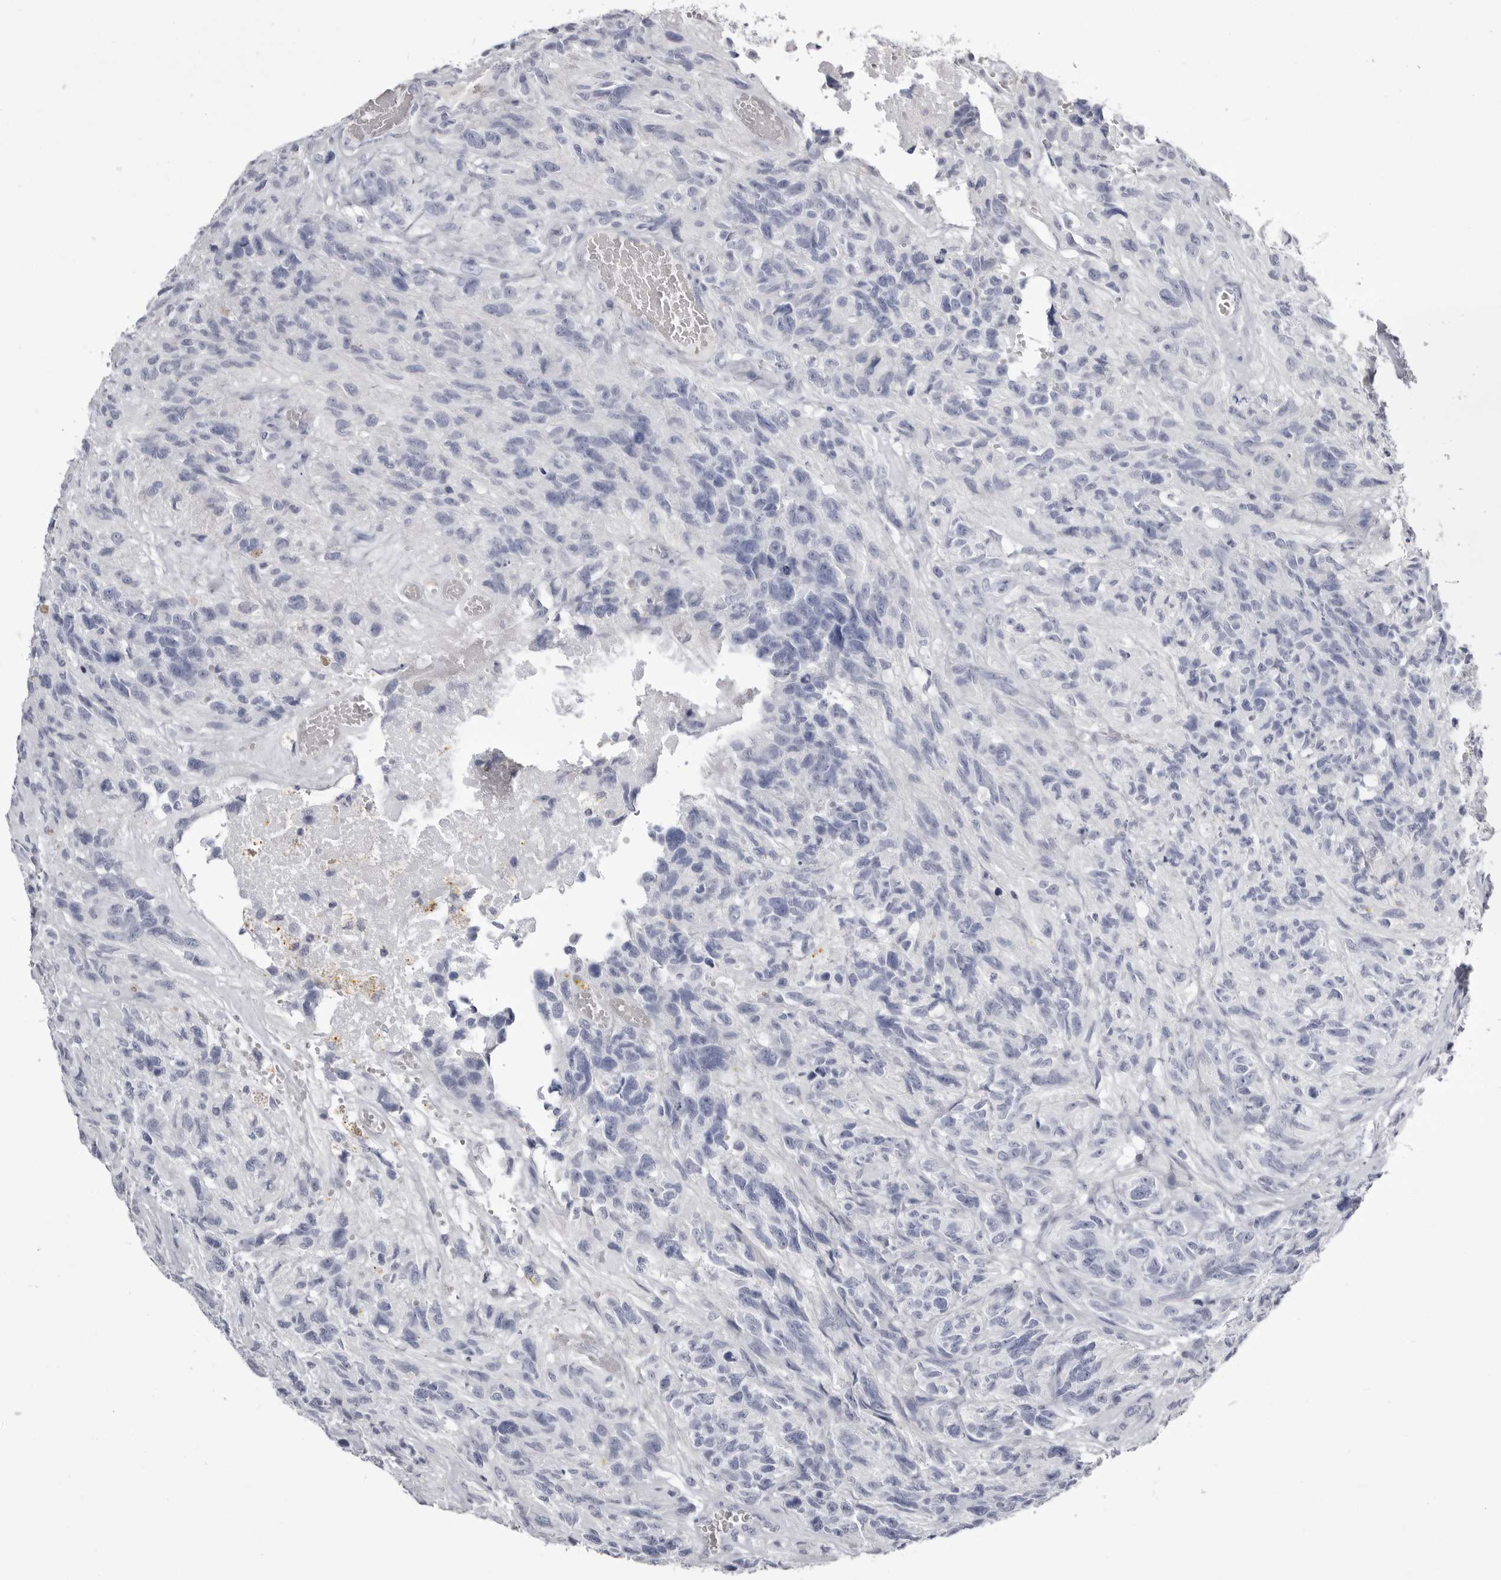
{"staining": {"intensity": "negative", "quantity": "none", "location": "none"}, "tissue": "glioma", "cell_type": "Tumor cells", "image_type": "cancer", "snomed": [{"axis": "morphology", "description": "Glioma, malignant, High grade"}, {"axis": "topography", "description": "Brain"}], "caption": "A photomicrograph of human glioma is negative for staining in tumor cells. Brightfield microscopy of IHC stained with DAB (3,3'-diaminobenzidine) (brown) and hematoxylin (blue), captured at high magnification.", "gene": "LPO", "patient": {"sex": "male", "age": 69}}